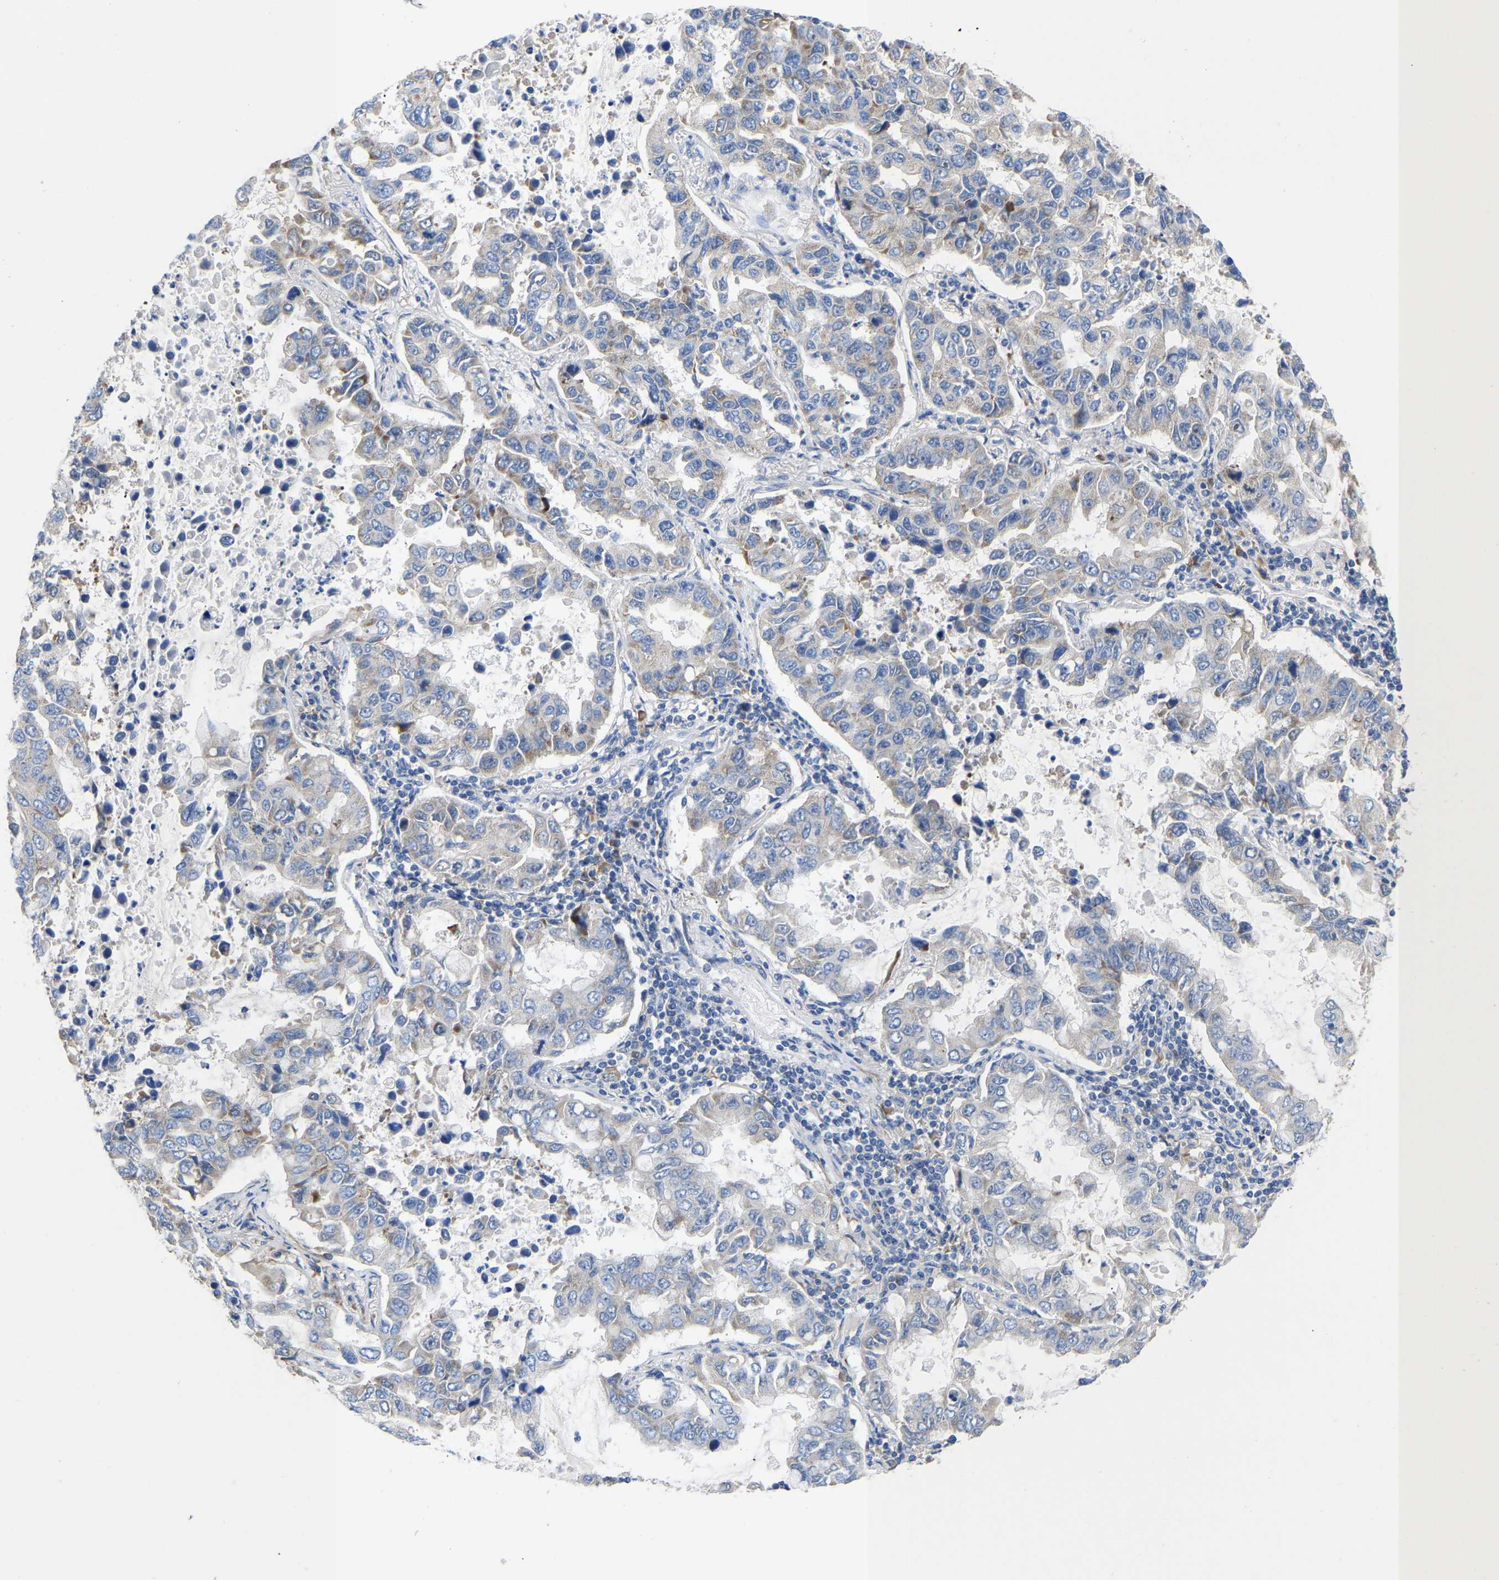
{"staining": {"intensity": "moderate", "quantity": "<25%", "location": "cytoplasmic/membranous"}, "tissue": "lung cancer", "cell_type": "Tumor cells", "image_type": "cancer", "snomed": [{"axis": "morphology", "description": "Adenocarcinoma, NOS"}, {"axis": "topography", "description": "Lung"}], "caption": "Tumor cells show moderate cytoplasmic/membranous expression in about <25% of cells in lung cancer (adenocarcinoma). The protein of interest is shown in brown color, while the nuclei are stained blue.", "gene": "ABCA10", "patient": {"sex": "male", "age": 64}}